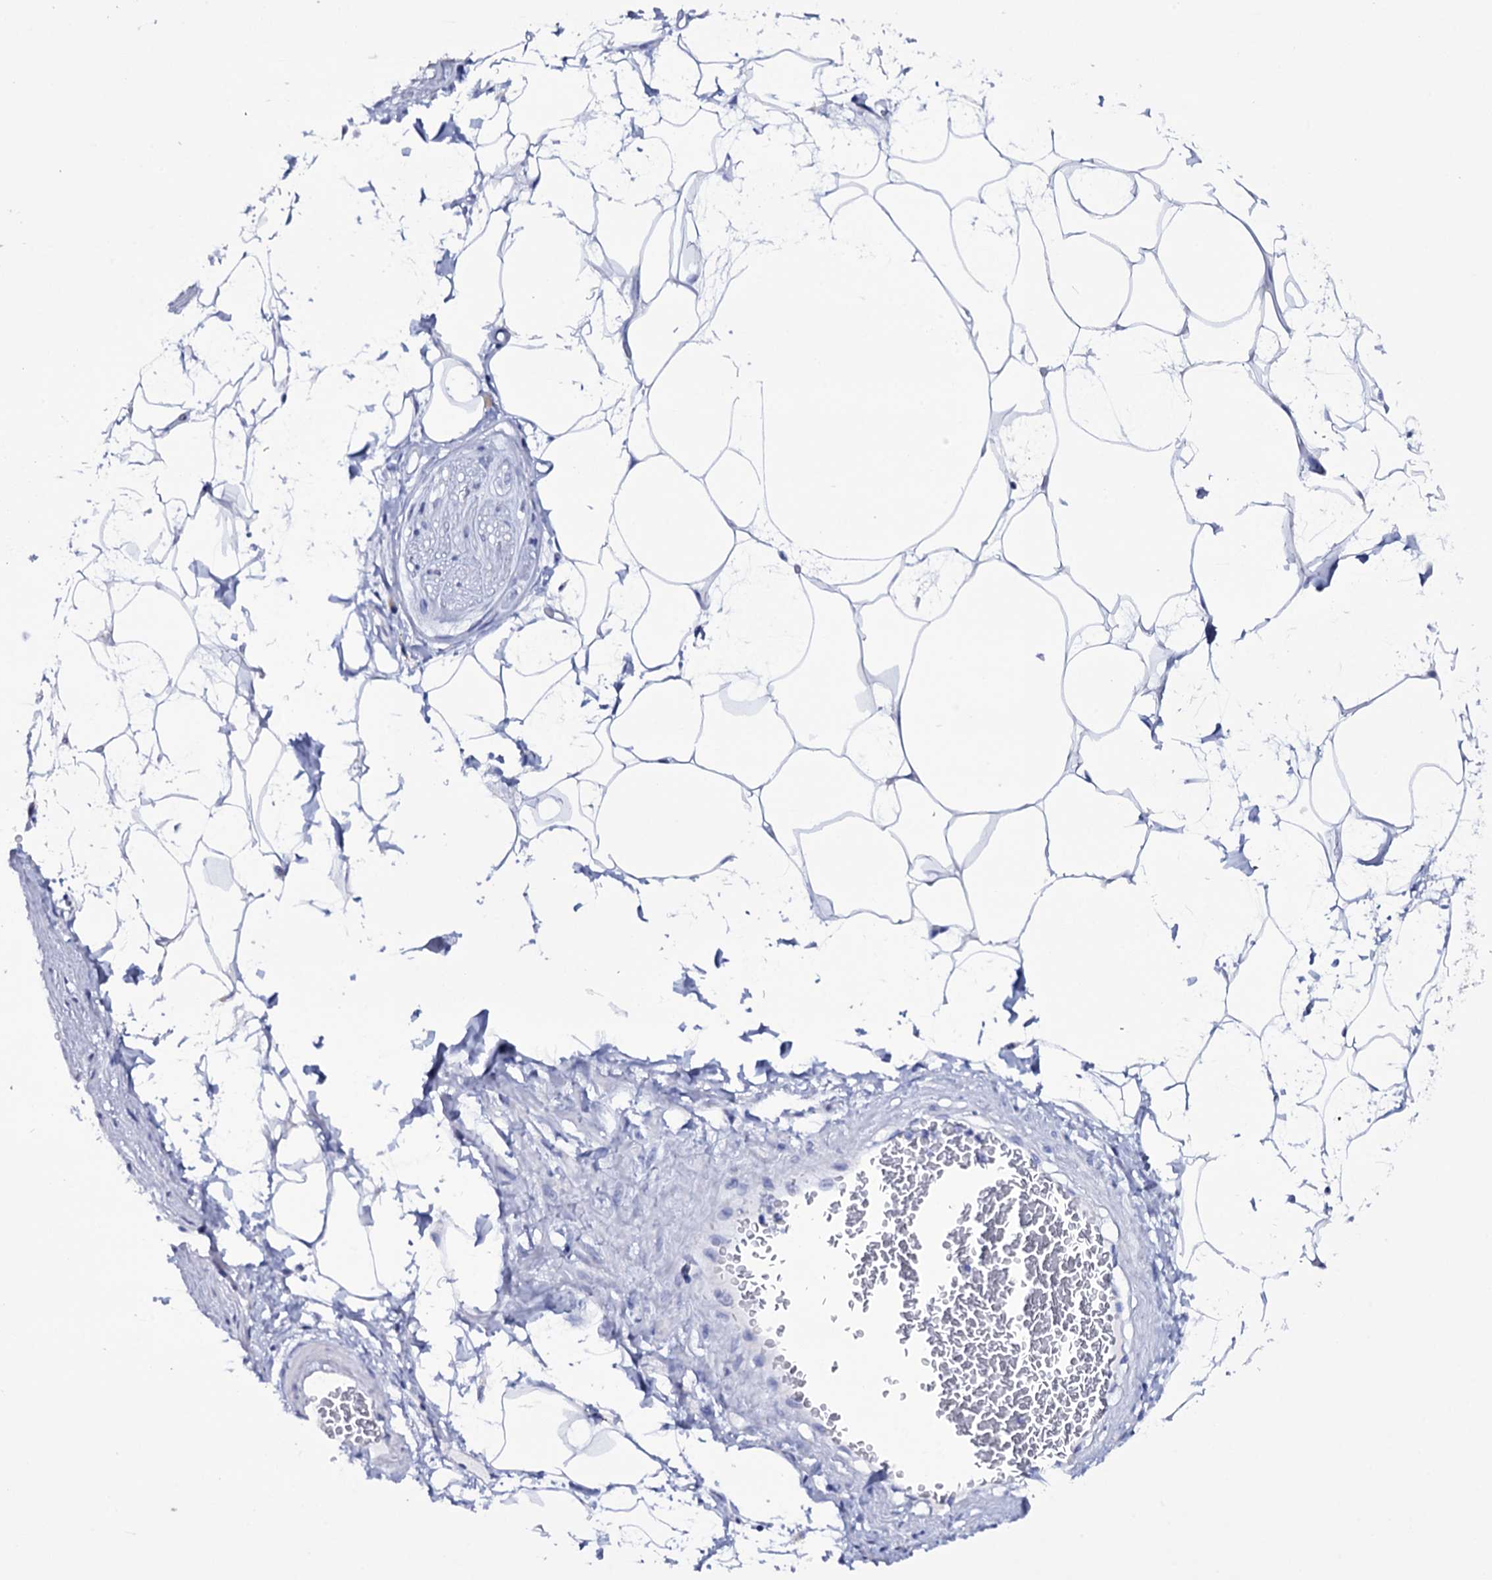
{"staining": {"intensity": "negative", "quantity": "none", "location": "none"}, "tissue": "adipose tissue", "cell_type": "Adipocytes", "image_type": "normal", "snomed": [{"axis": "morphology", "description": "Normal tissue, NOS"}, {"axis": "morphology", "description": "Adenocarcinoma, NOS"}, {"axis": "topography", "description": "Rectum"}, {"axis": "topography", "description": "Vagina"}, {"axis": "topography", "description": "Peripheral nerve tissue"}], "caption": "DAB immunohistochemical staining of unremarkable adipose tissue exhibits no significant positivity in adipocytes.", "gene": "ITPRID2", "patient": {"sex": "female", "age": 71}}